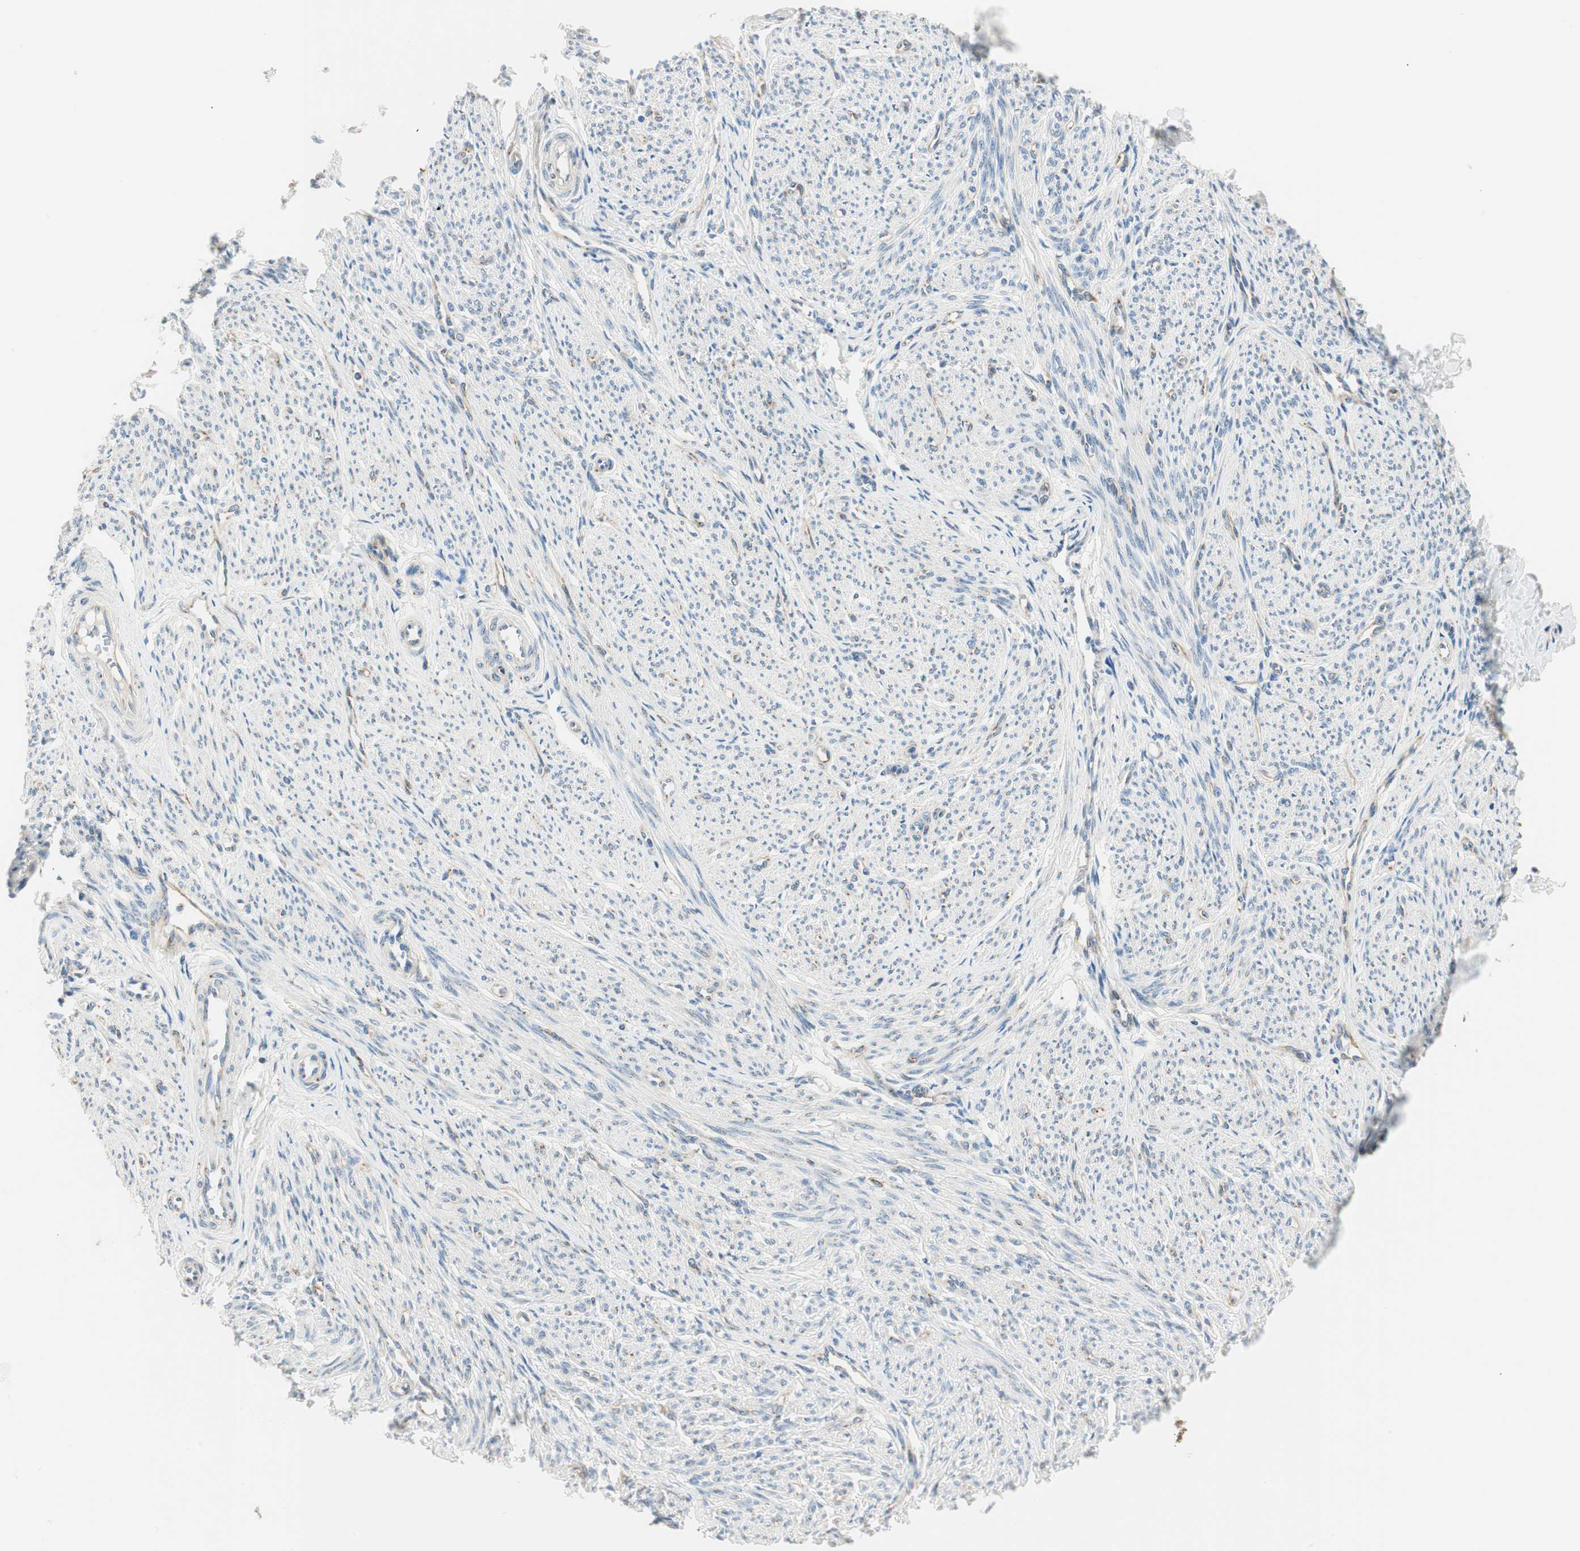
{"staining": {"intensity": "moderate", "quantity": "<25%", "location": "cytoplasmic/membranous"}, "tissue": "smooth muscle", "cell_type": "Smooth muscle cells", "image_type": "normal", "snomed": [{"axis": "morphology", "description": "Normal tissue, NOS"}, {"axis": "topography", "description": "Smooth muscle"}], "caption": "Immunohistochemistry of benign human smooth muscle exhibits low levels of moderate cytoplasmic/membranous staining in approximately <25% of smooth muscle cells. Immunohistochemistry stains the protein in brown and the nuclei are stained blue.", "gene": "TMF1", "patient": {"sex": "female", "age": 65}}